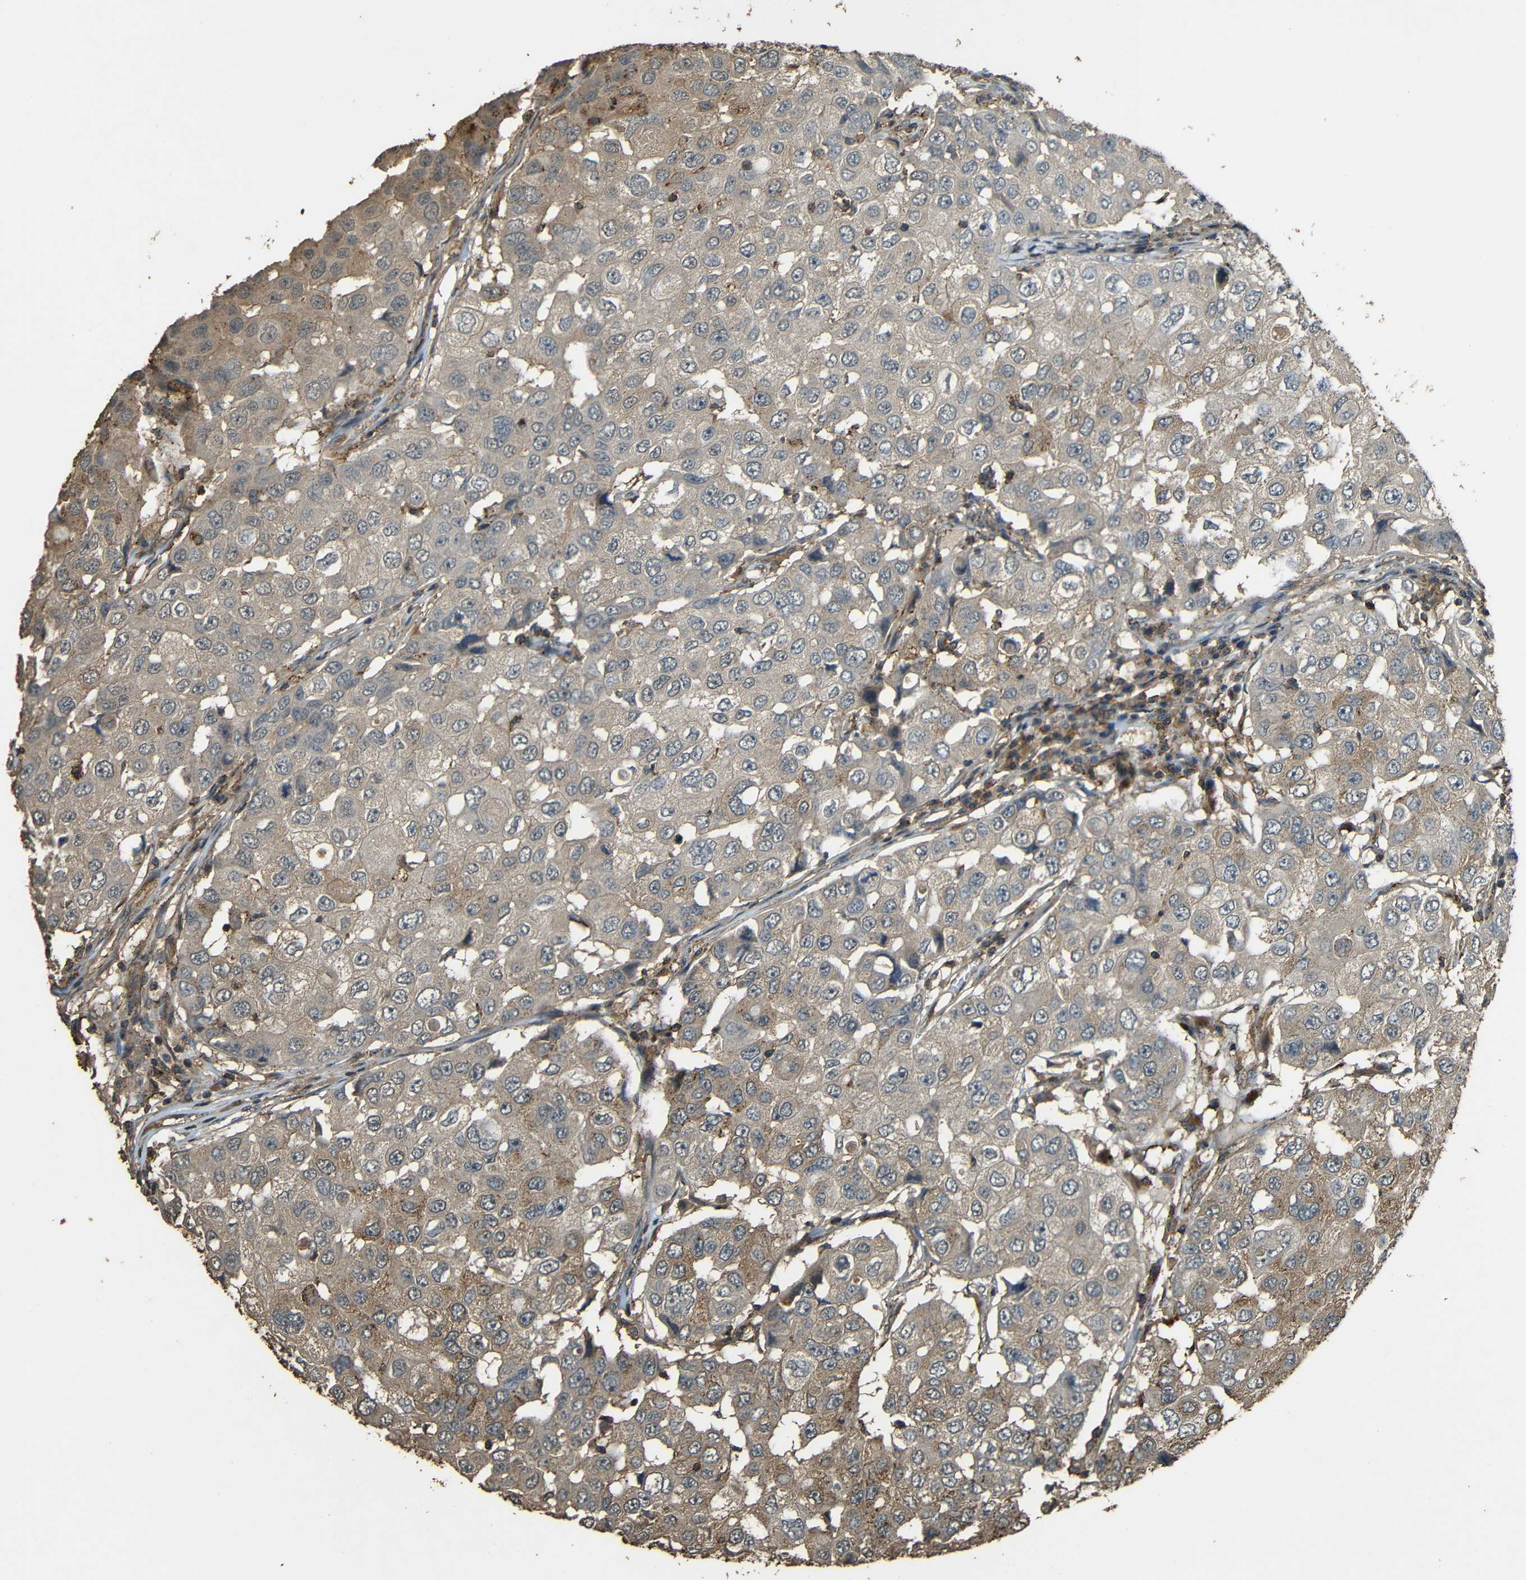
{"staining": {"intensity": "weak", "quantity": "25%-75%", "location": "cytoplasmic/membranous"}, "tissue": "breast cancer", "cell_type": "Tumor cells", "image_type": "cancer", "snomed": [{"axis": "morphology", "description": "Duct carcinoma"}, {"axis": "topography", "description": "Breast"}], "caption": "The immunohistochemical stain labels weak cytoplasmic/membranous expression in tumor cells of breast cancer (invasive ductal carcinoma) tissue.", "gene": "PDE5A", "patient": {"sex": "female", "age": 27}}